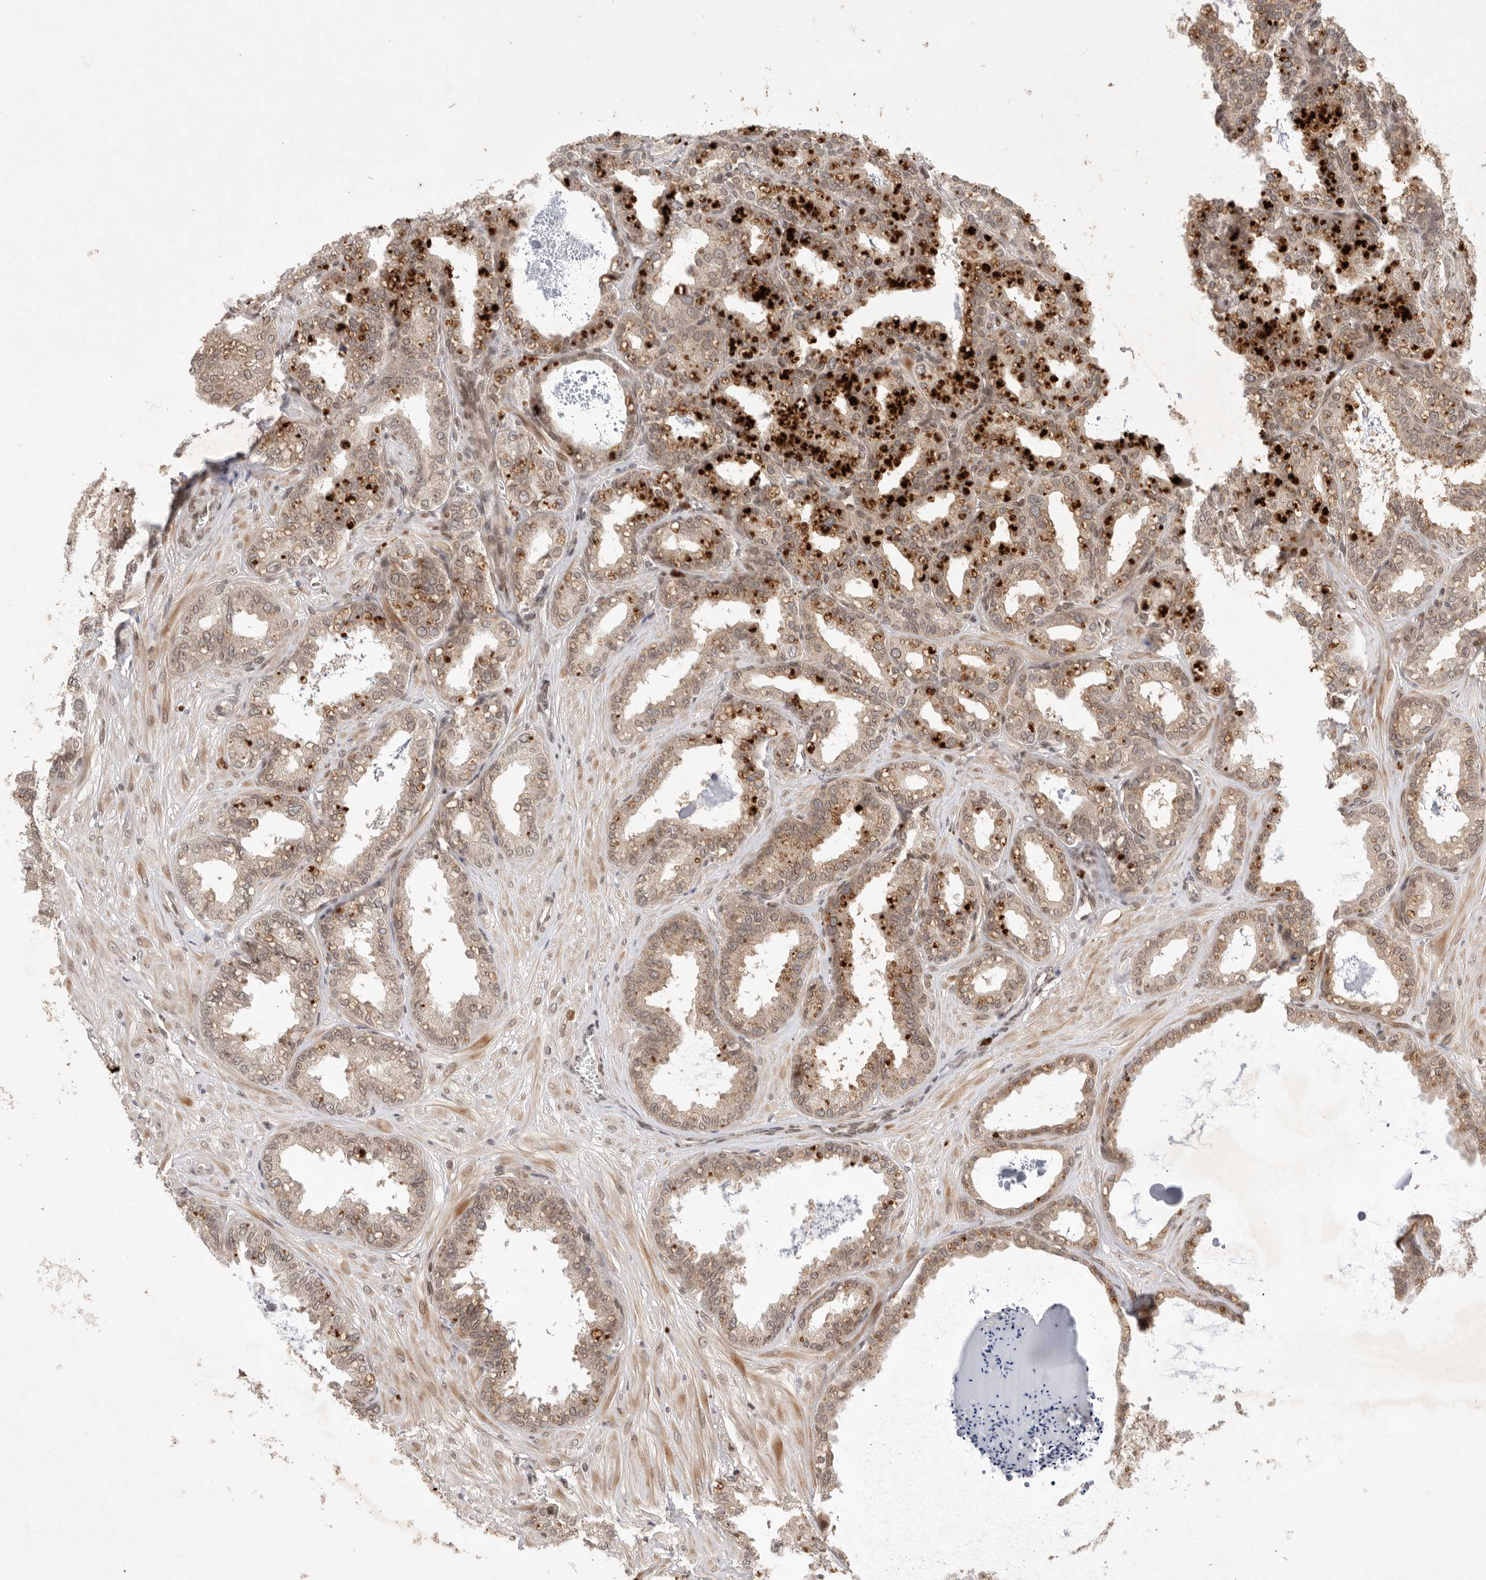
{"staining": {"intensity": "moderate", "quantity": "25%-75%", "location": "cytoplasmic/membranous"}, "tissue": "seminal vesicle", "cell_type": "Glandular cells", "image_type": "normal", "snomed": [{"axis": "morphology", "description": "Normal tissue, NOS"}, {"axis": "topography", "description": "Prostate"}, {"axis": "topography", "description": "Seminal veicle"}], "caption": "Seminal vesicle was stained to show a protein in brown. There is medium levels of moderate cytoplasmic/membranous positivity in approximately 25%-75% of glandular cells. Using DAB (brown) and hematoxylin (blue) stains, captured at high magnification using brightfield microscopy.", "gene": "LEMD3", "patient": {"sex": "male", "age": 51}}